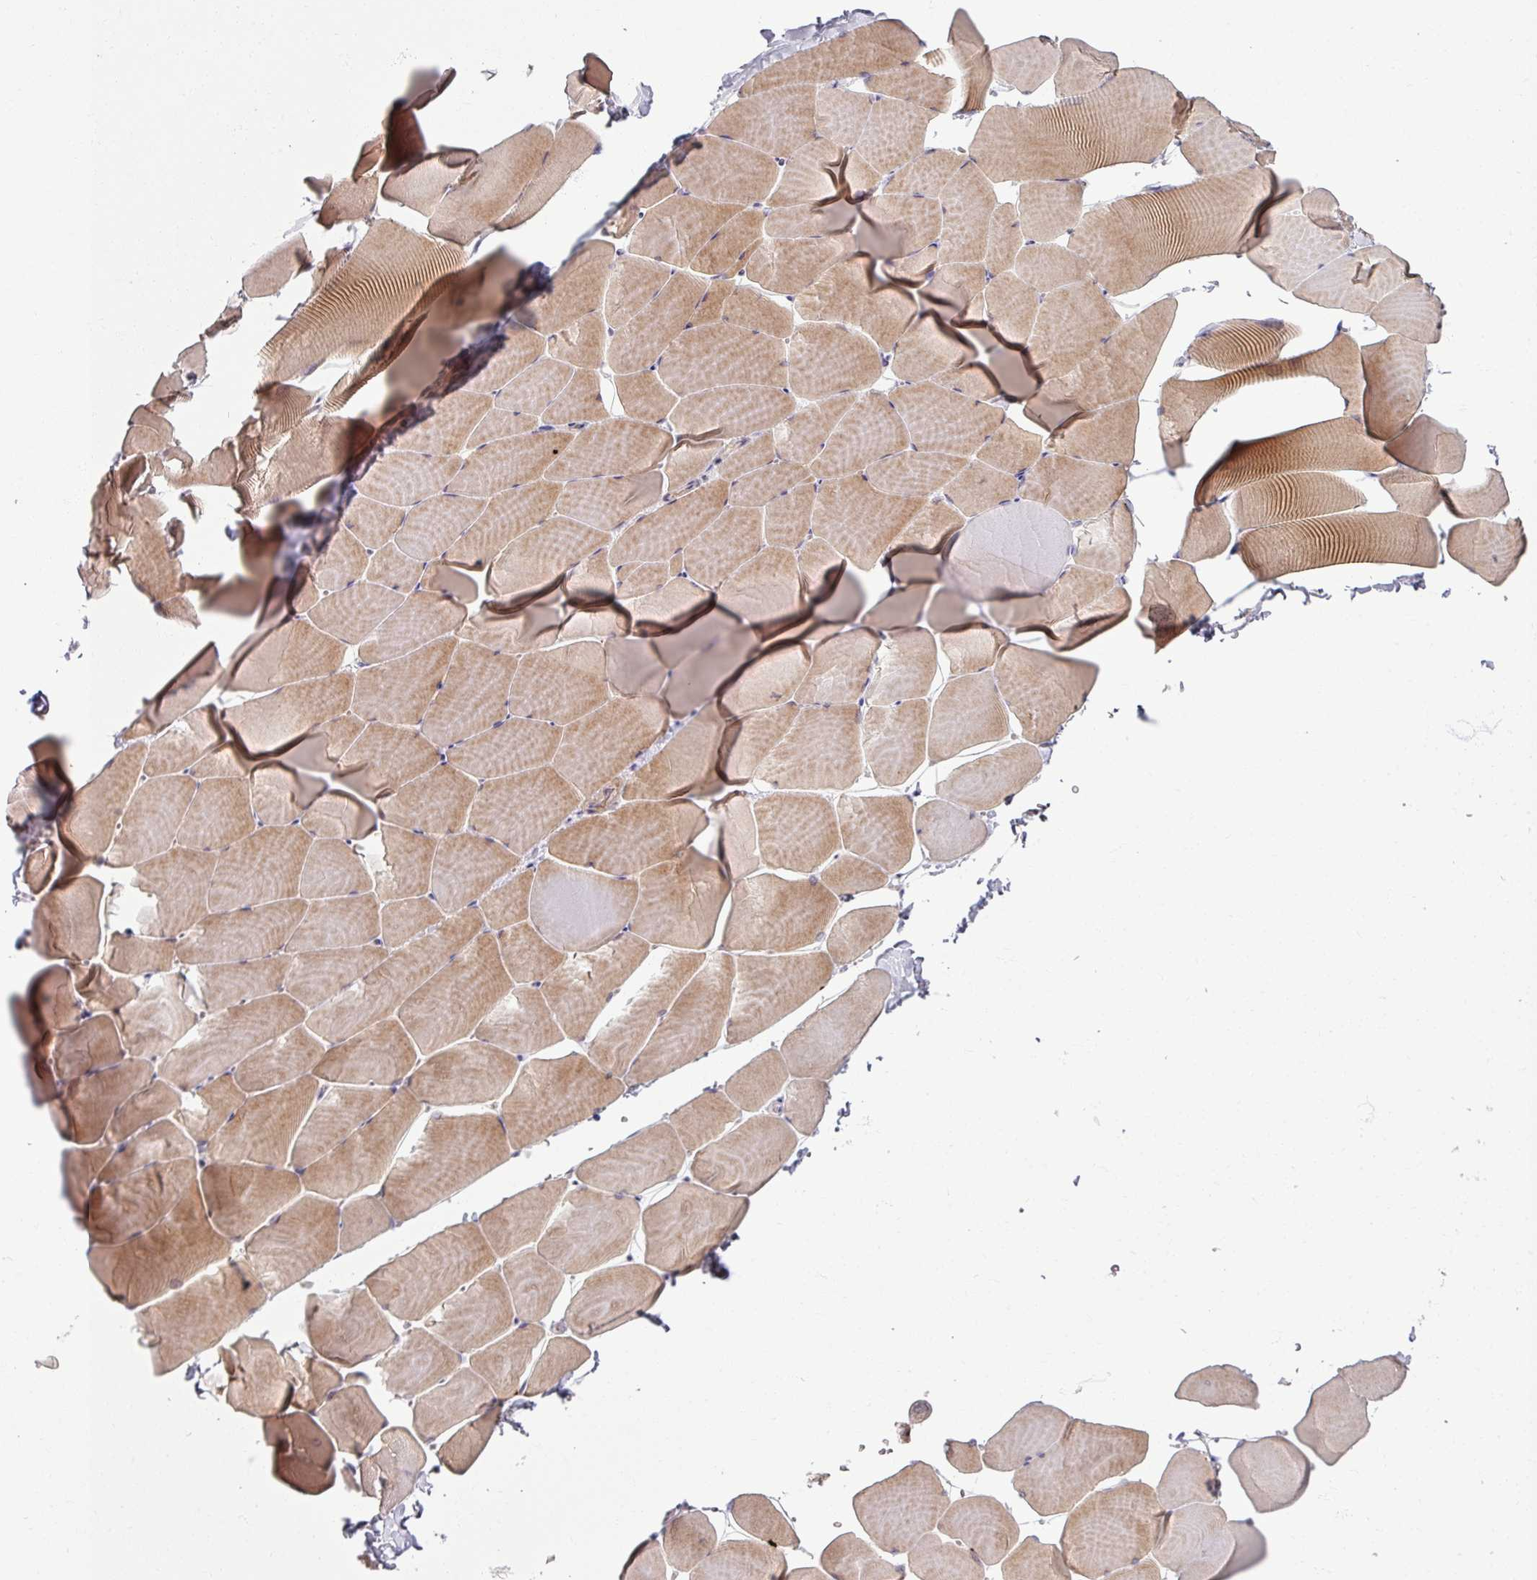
{"staining": {"intensity": "moderate", "quantity": ">75%", "location": "cytoplasmic/membranous"}, "tissue": "skeletal muscle", "cell_type": "Myocytes", "image_type": "normal", "snomed": [{"axis": "morphology", "description": "Normal tissue, NOS"}, {"axis": "topography", "description": "Skeletal muscle"}], "caption": "Protein positivity by immunohistochemistry displays moderate cytoplasmic/membranous positivity in approximately >75% of myocytes in normal skeletal muscle. (IHC, brightfield microscopy, high magnification).", "gene": "UVSSA", "patient": {"sex": "male", "age": 25}}